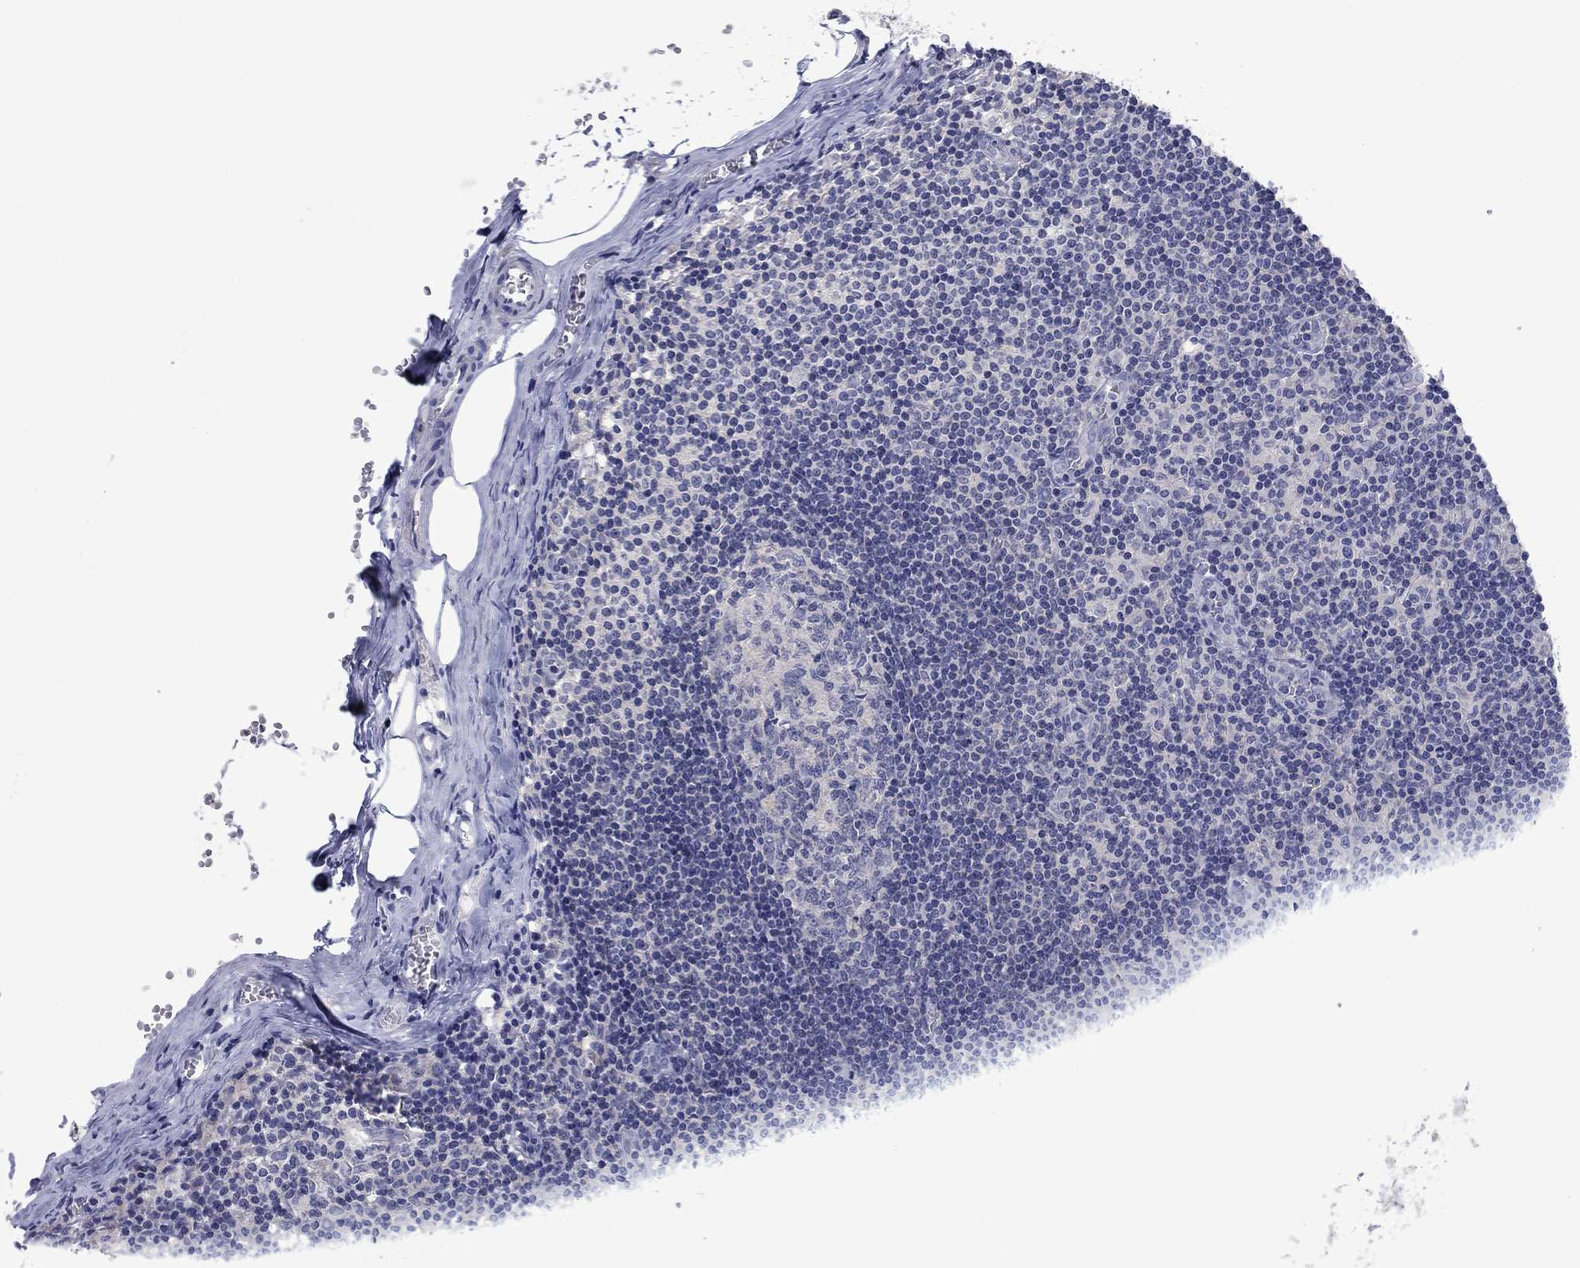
{"staining": {"intensity": "negative", "quantity": "none", "location": "none"}, "tissue": "lymph node", "cell_type": "Germinal center cells", "image_type": "normal", "snomed": [{"axis": "morphology", "description": "Normal tissue, NOS"}, {"axis": "topography", "description": "Lymph node"}], "caption": "Immunohistochemical staining of normal lymph node shows no significant positivity in germinal center cells.", "gene": "FER1L6", "patient": {"sex": "male", "age": 59}}